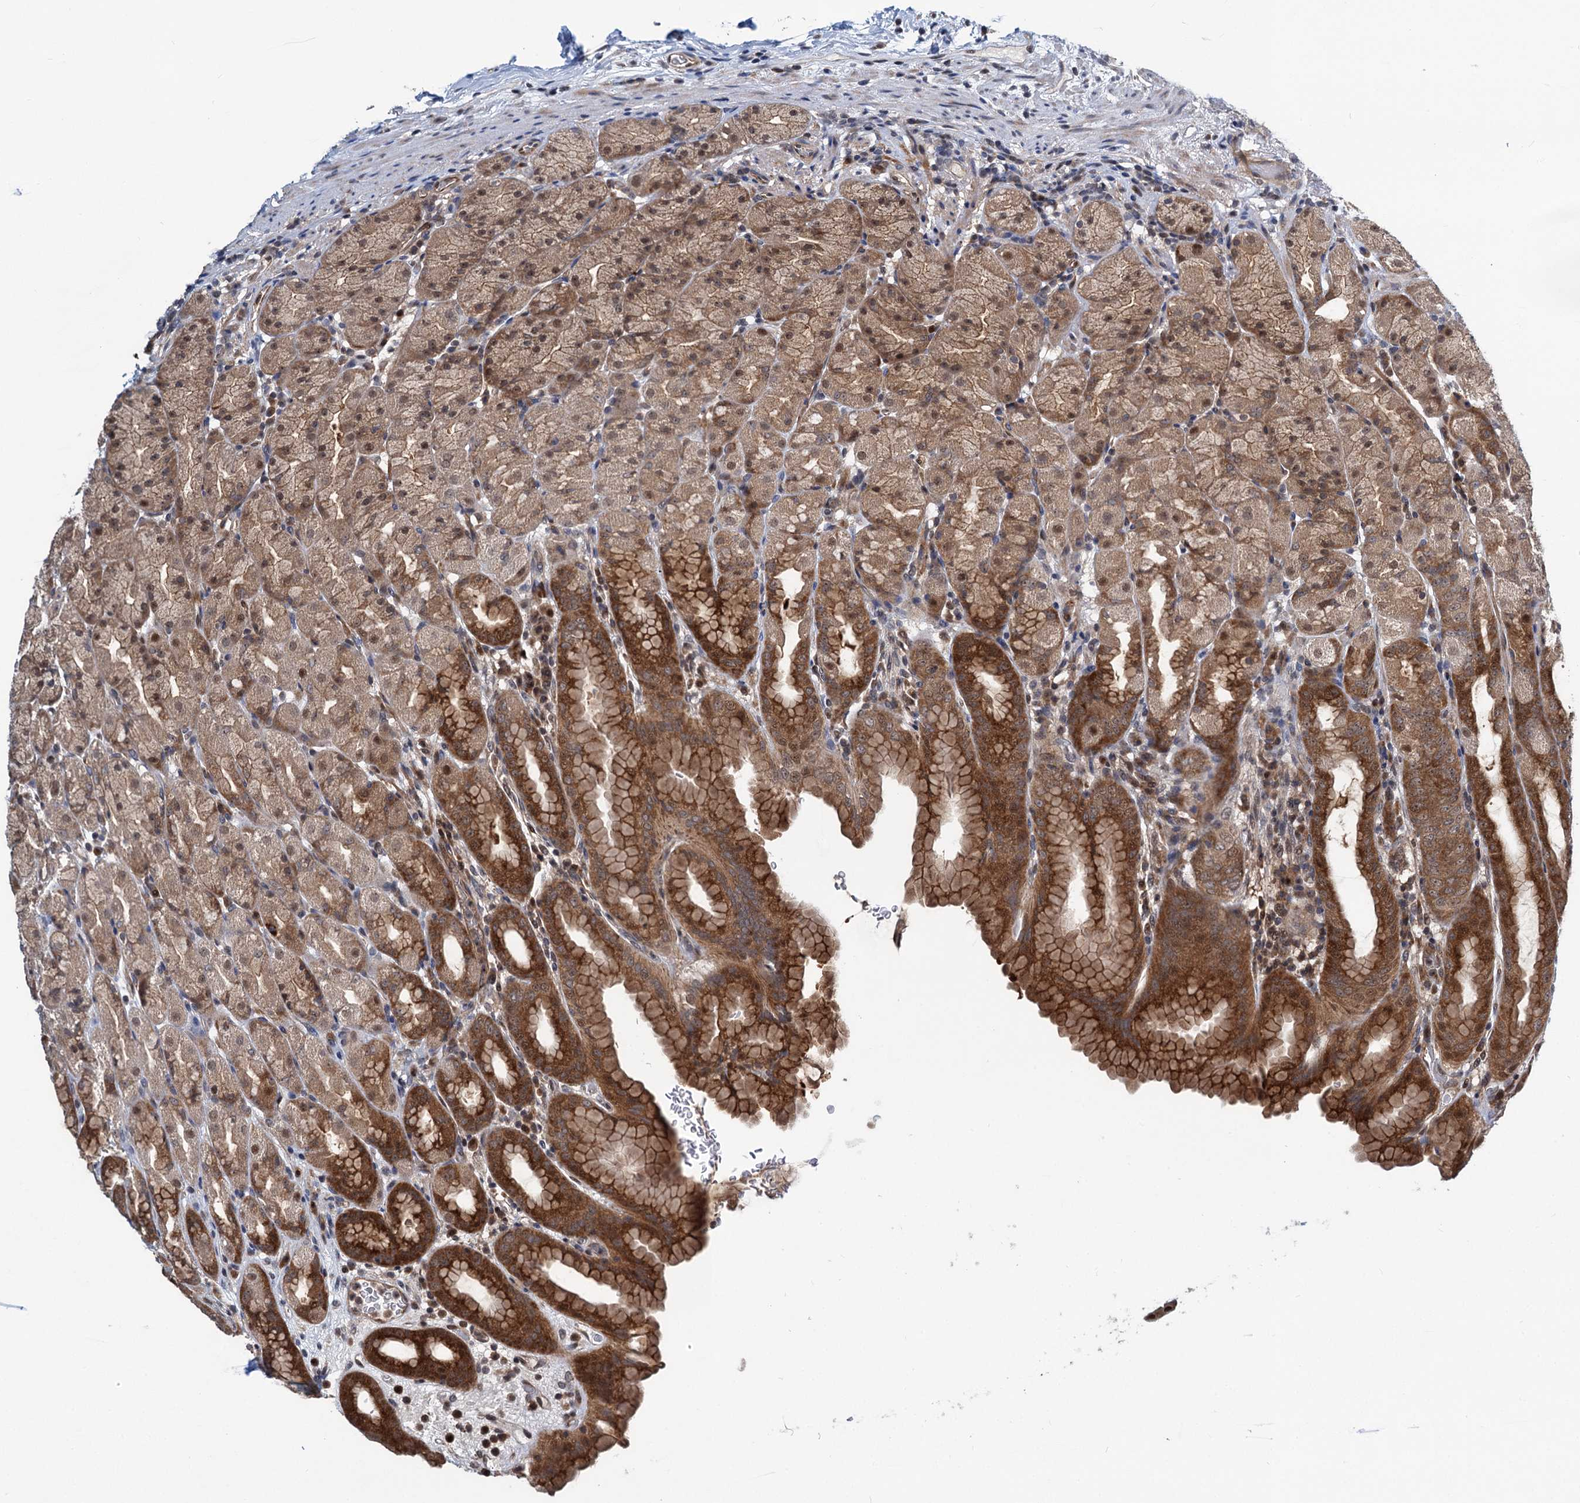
{"staining": {"intensity": "strong", "quantity": ">75%", "location": "cytoplasmic/membranous,nuclear"}, "tissue": "stomach", "cell_type": "Glandular cells", "image_type": "normal", "snomed": [{"axis": "morphology", "description": "Normal tissue, NOS"}, {"axis": "topography", "description": "Stomach, upper"}], "caption": "Brown immunohistochemical staining in benign stomach displays strong cytoplasmic/membranous,nuclear positivity in about >75% of glandular cells. (Stains: DAB (3,3'-diaminobenzidine) in brown, nuclei in blue, Microscopy: brightfield microscopy at high magnification).", "gene": "GPBP1", "patient": {"sex": "male", "age": 68}}